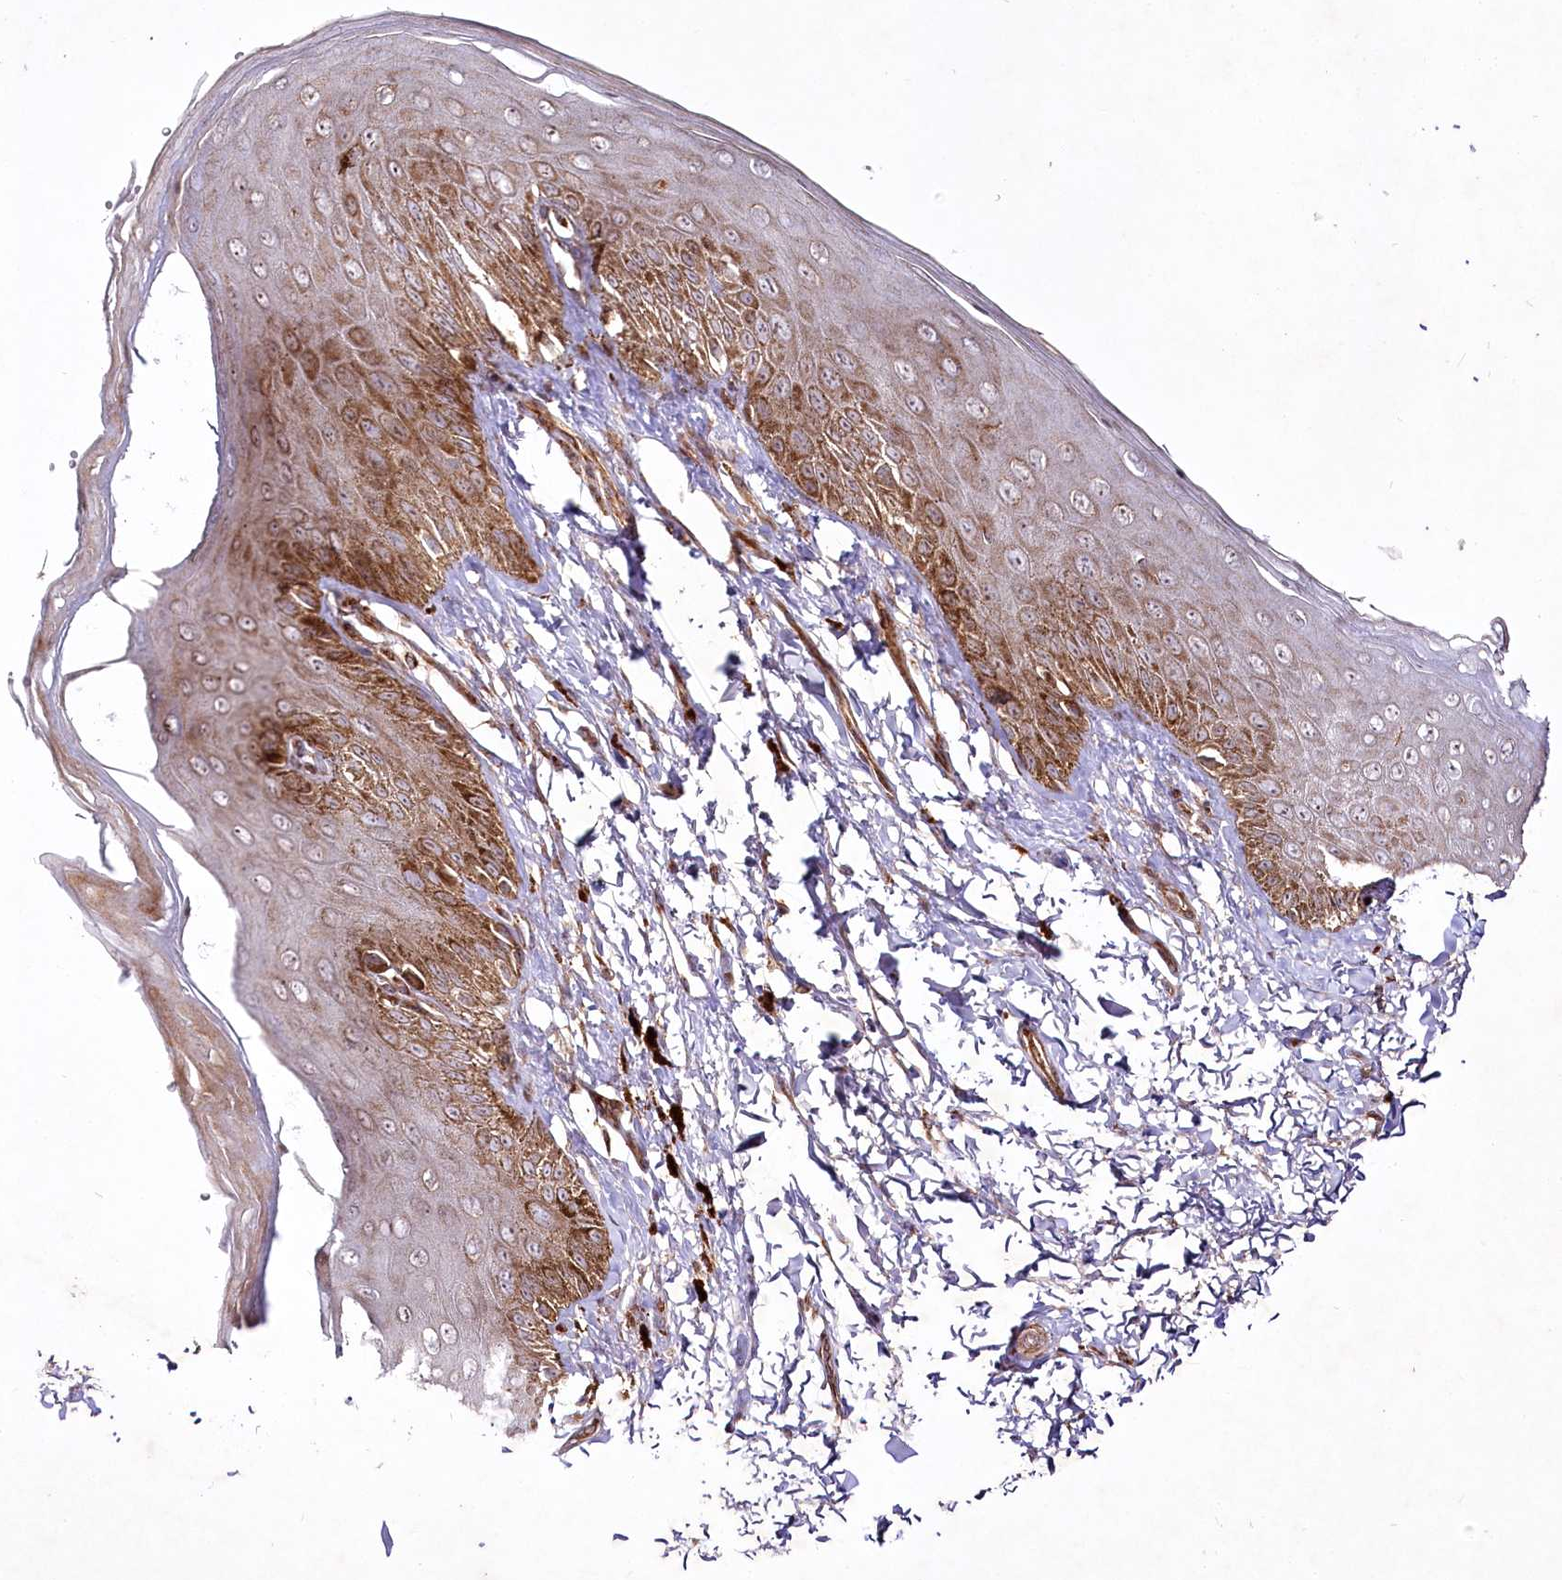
{"staining": {"intensity": "moderate", "quantity": ">75%", "location": "cytoplasmic/membranous"}, "tissue": "skin", "cell_type": "Epidermal cells", "image_type": "normal", "snomed": [{"axis": "morphology", "description": "Normal tissue, NOS"}, {"axis": "topography", "description": "Anal"}], "caption": "Immunohistochemical staining of benign human skin reveals moderate cytoplasmic/membranous protein staining in approximately >75% of epidermal cells.", "gene": "PSTK", "patient": {"sex": "male", "age": 44}}